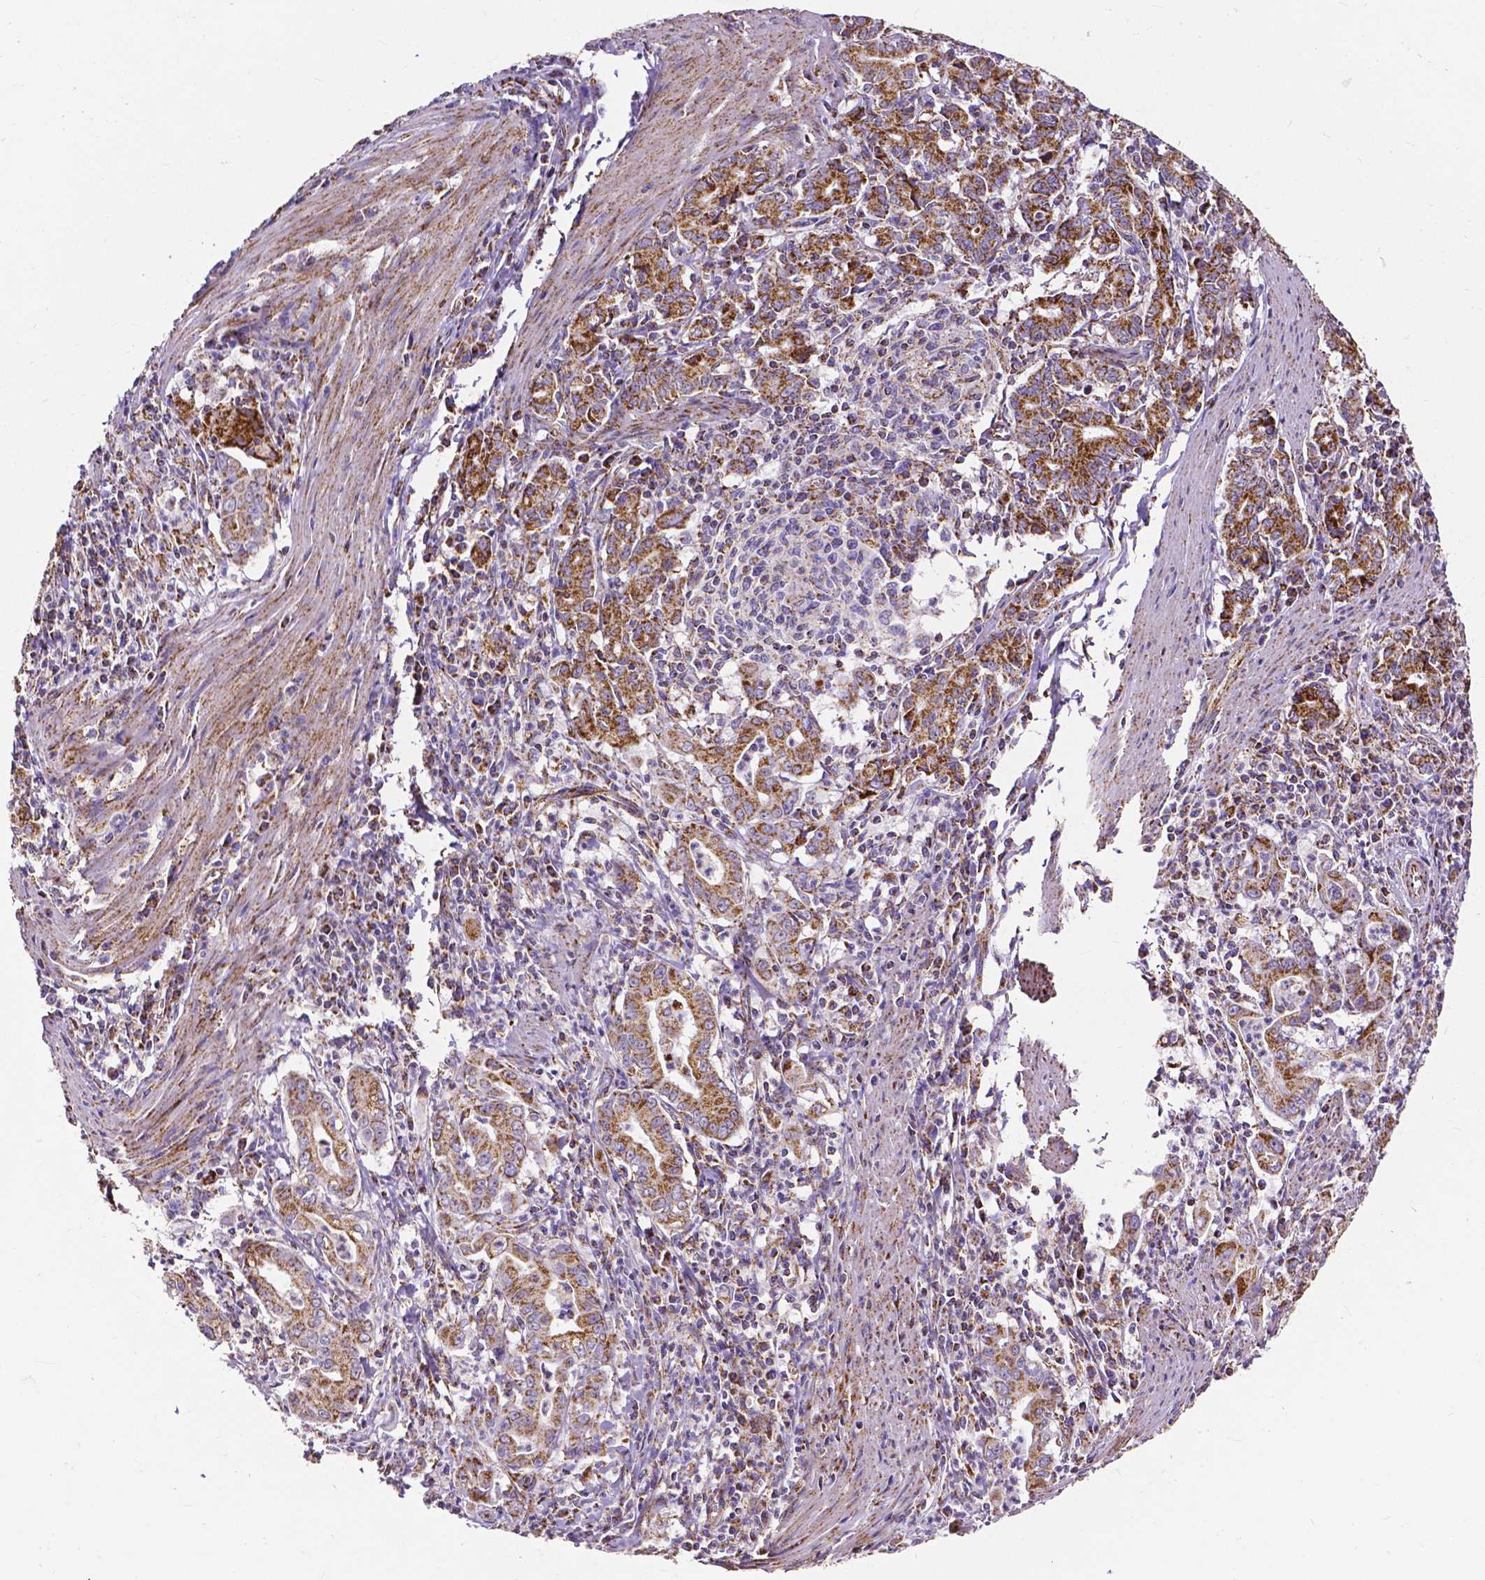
{"staining": {"intensity": "moderate", "quantity": ">75%", "location": "cytoplasmic/membranous"}, "tissue": "stomach cancer", "cell_type": "Tumor cells", "image_type": "cancer", "snomed": [{"axis": "morphology", "description": "Adenocarcinoma, NOS"}, {"axis": "topography", "description": "Stomach, upper"}], "caption": "Stomach cancer (adenocarcinoma) was stained to show a protein in brown. There is medium levels of moderate cytoplasmic/membranous positivity in approximately >75% of tumor cells.", "gene": "MACC1", "patient": {"sex": "female", "age": 79}}